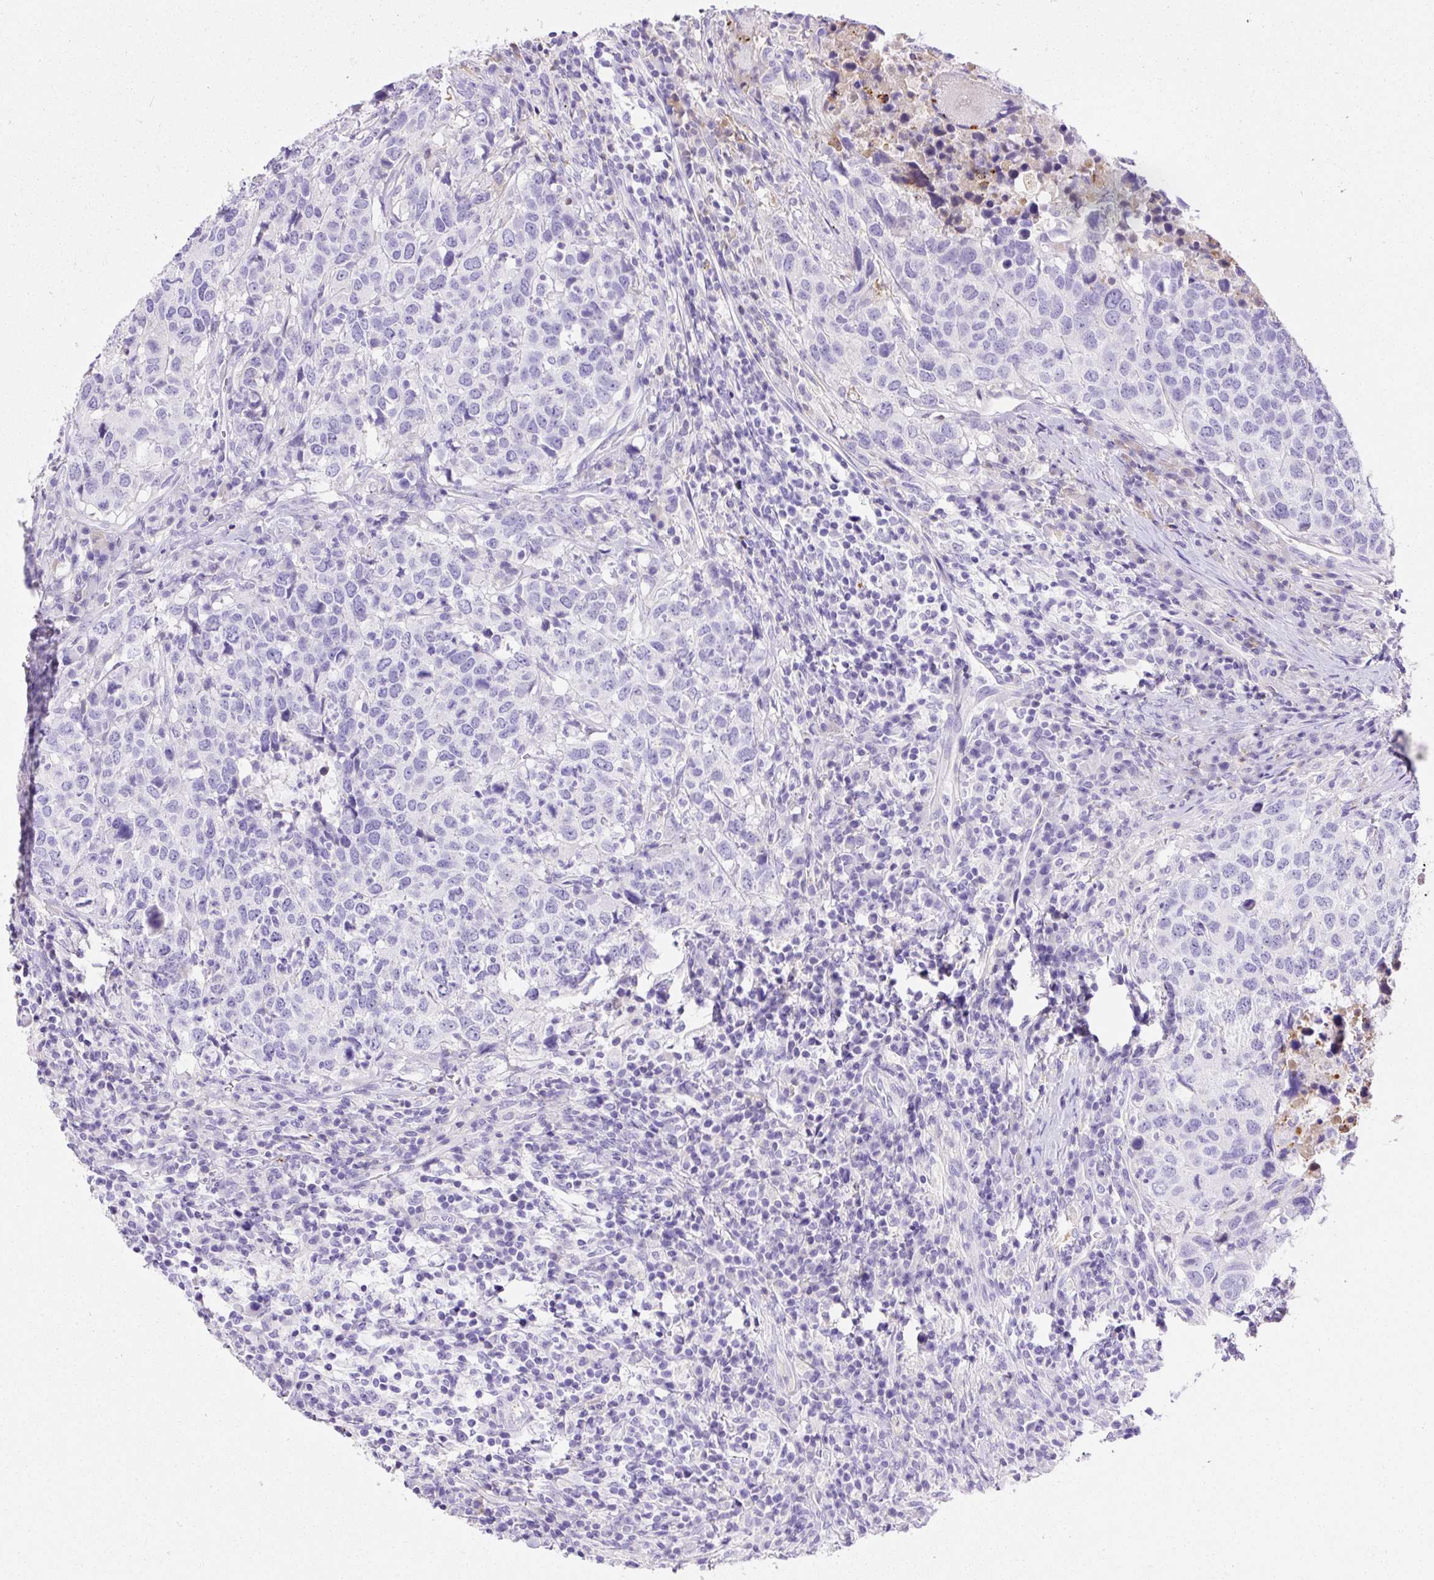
{"staining": {"intensity": "negative", "quantity": "none", "location": "none"}, "tissue": "head and neck cancer", "cell_type": "Tumor cells", "image_type": "cancer", "snomed": [{"axis": "morphology", "description": "Normal tissue, NOS"}, {"axis": "morphology", "description": "Squamous cell carcinoma, NOS"}, {"axis": "topography", "description": "Skeletal muscle"}, {"axis": "topography", "description": "Vascular tissue"}, {"axis": "topography", "description": "Peripheral nerve tissue"}, {"axis": "topography", "description": "Head-Neck"}], "caption": "IHC photomicrograph of head and neck squamous cell carcinoma stained for a protein (brown), which demonstrates no staining in tumor cells.", "gene": "APCS", "patient": {"sex": "male", "age": 66}}